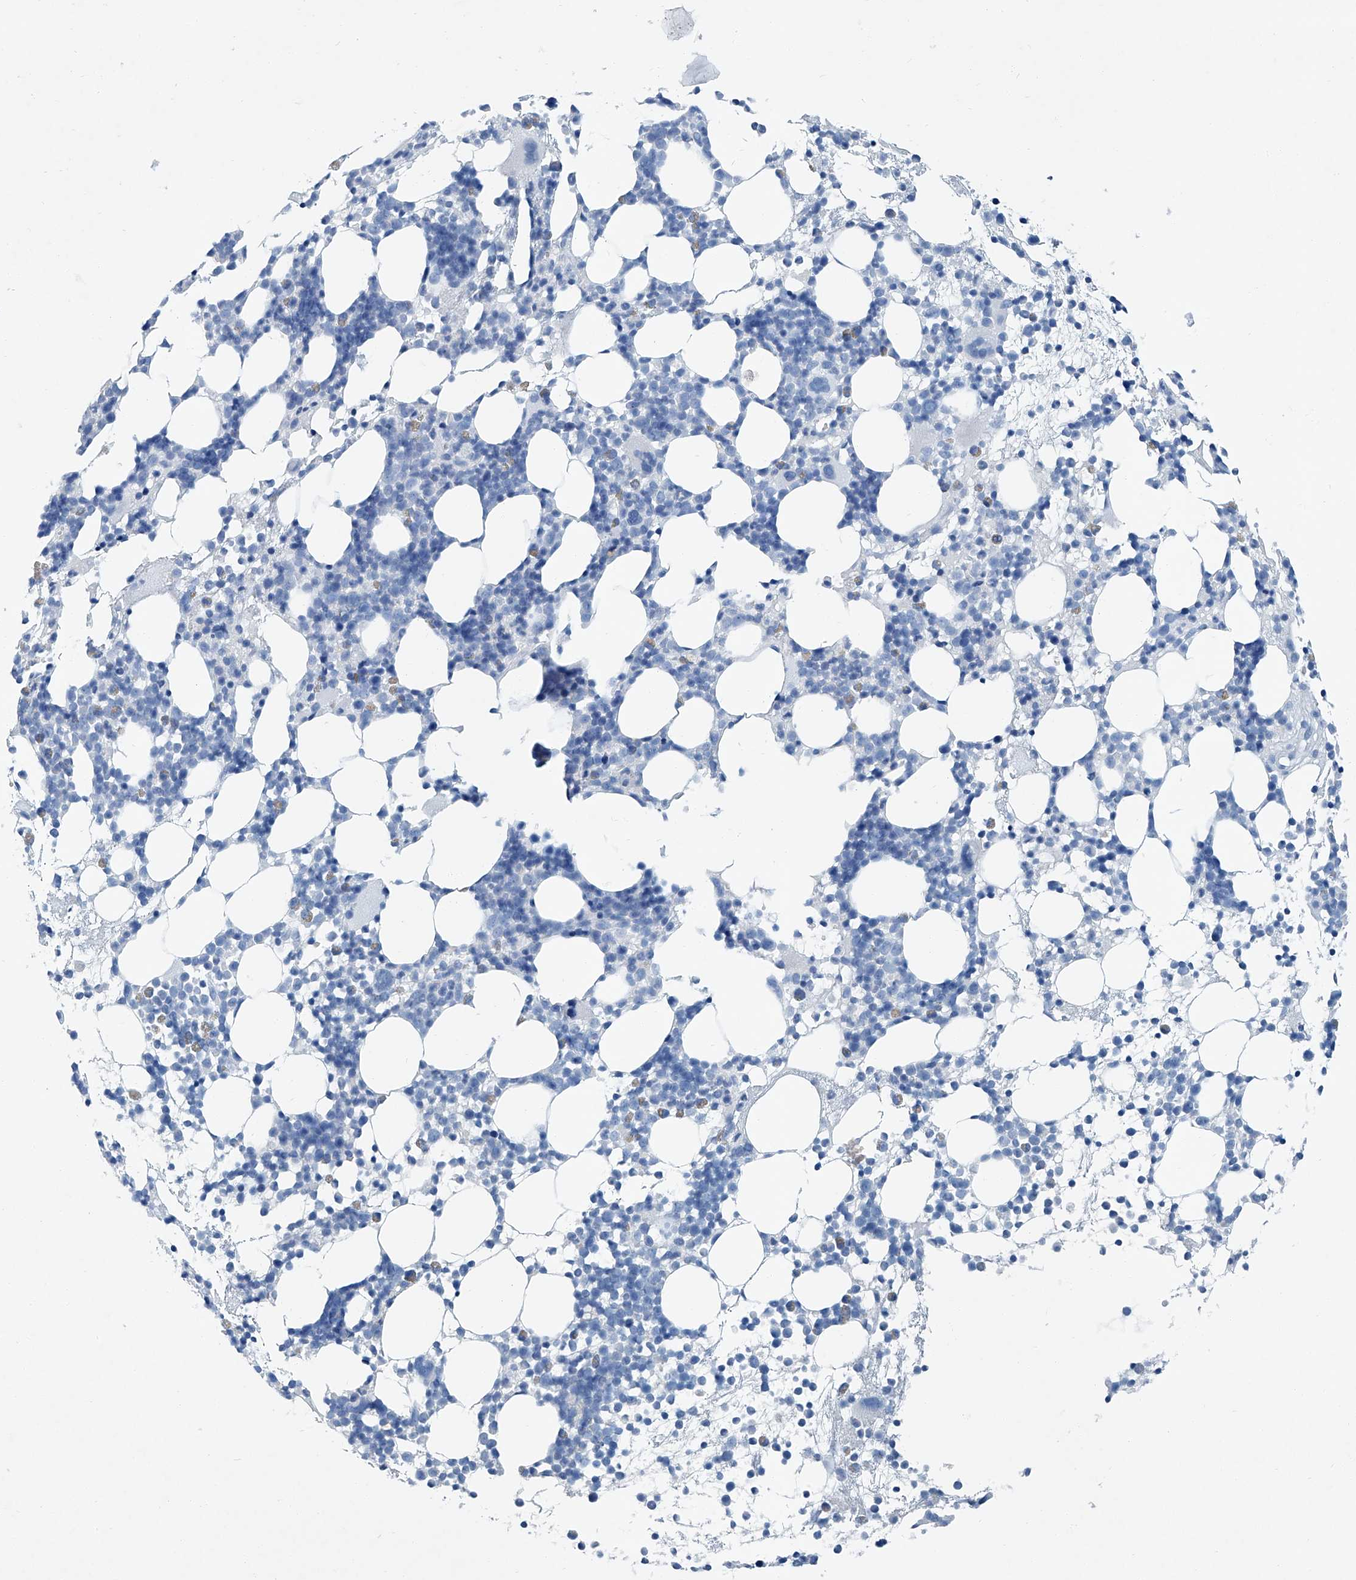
{"staining": {"intensity": "negative", "quantity": "none", "location": "none"}, "tissue": "bone marrow", "cell_type": "Hematopoietic cells", "image_type": "normal", "snomed": [{"axis": "morphology", "description": "Normal tissue, NOS"}, {"axis": "topography", "description": "Bone marrow"}], "caption": "High magnification brightfield microscopy of unremarkable bone marrow stained with DAB (3,3'-diaminobenzidine) (brown) and counterstained with hematoxylin (blue): hematopoietic cells show no significant expression.", "gene": "CYP2A7", "patient": {"sex": "female", "age": 57}}